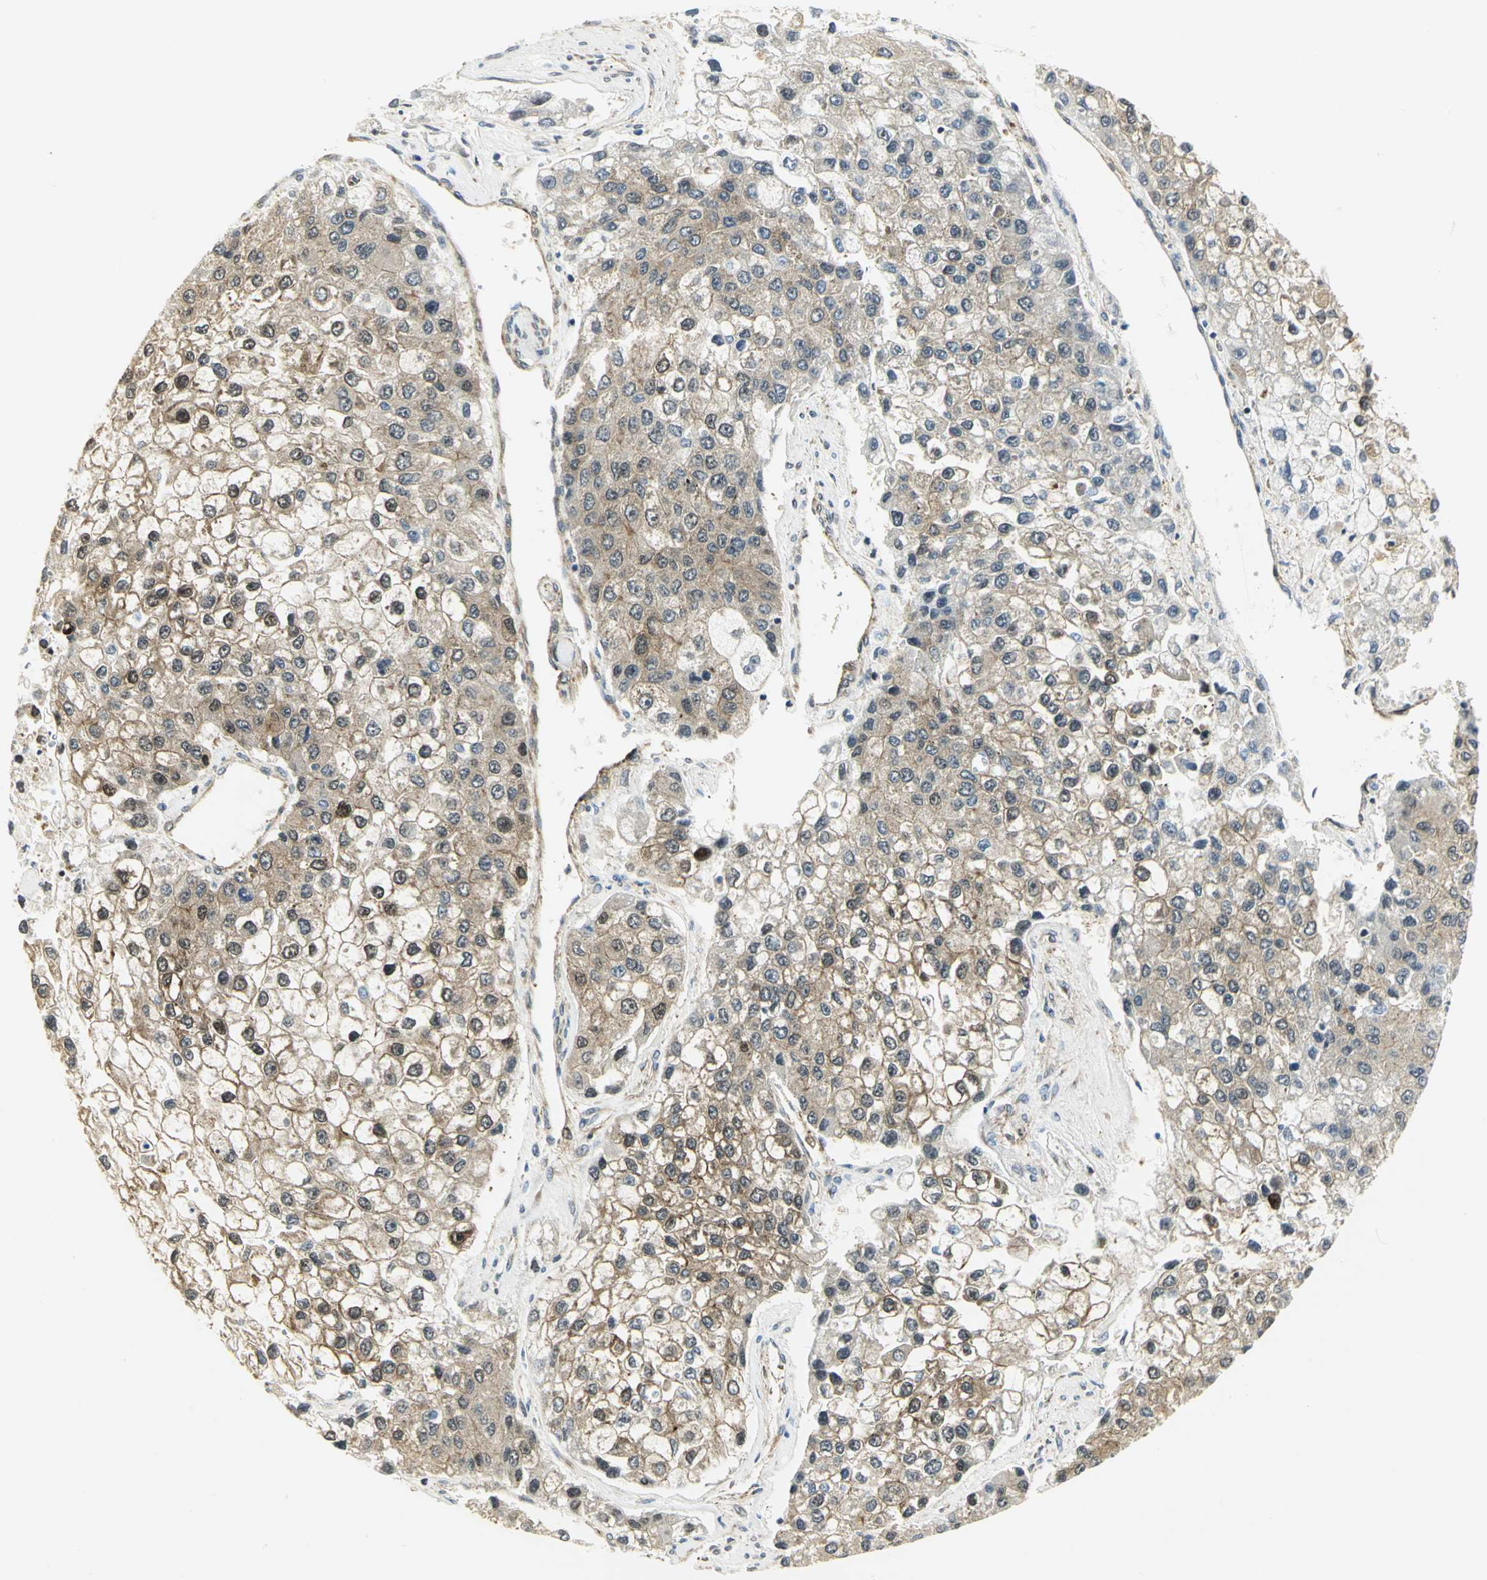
{"staining": {"intensity": "moderate", "quantity": ">75%", "location": "cytoplasmic/membranous,nuclear"}, "tissue": "liver cancer", "cell_type": "Tumor cells", "image_type": "cancer", "snomed": [{"axis": "morphology", "description": "Carcinoma, Hepatocellular, NOS"}, {"axis": "topography", "description": "Liver"}], "caption": "This is an image of IHC staining of hepatocellular carcinoma (liver), which shows moderate positivity in the cytoplasmic/membranous and nuclear of tumor cells.", "gene": "EEA1", "patient": {"sex": "female", "age": 66}}